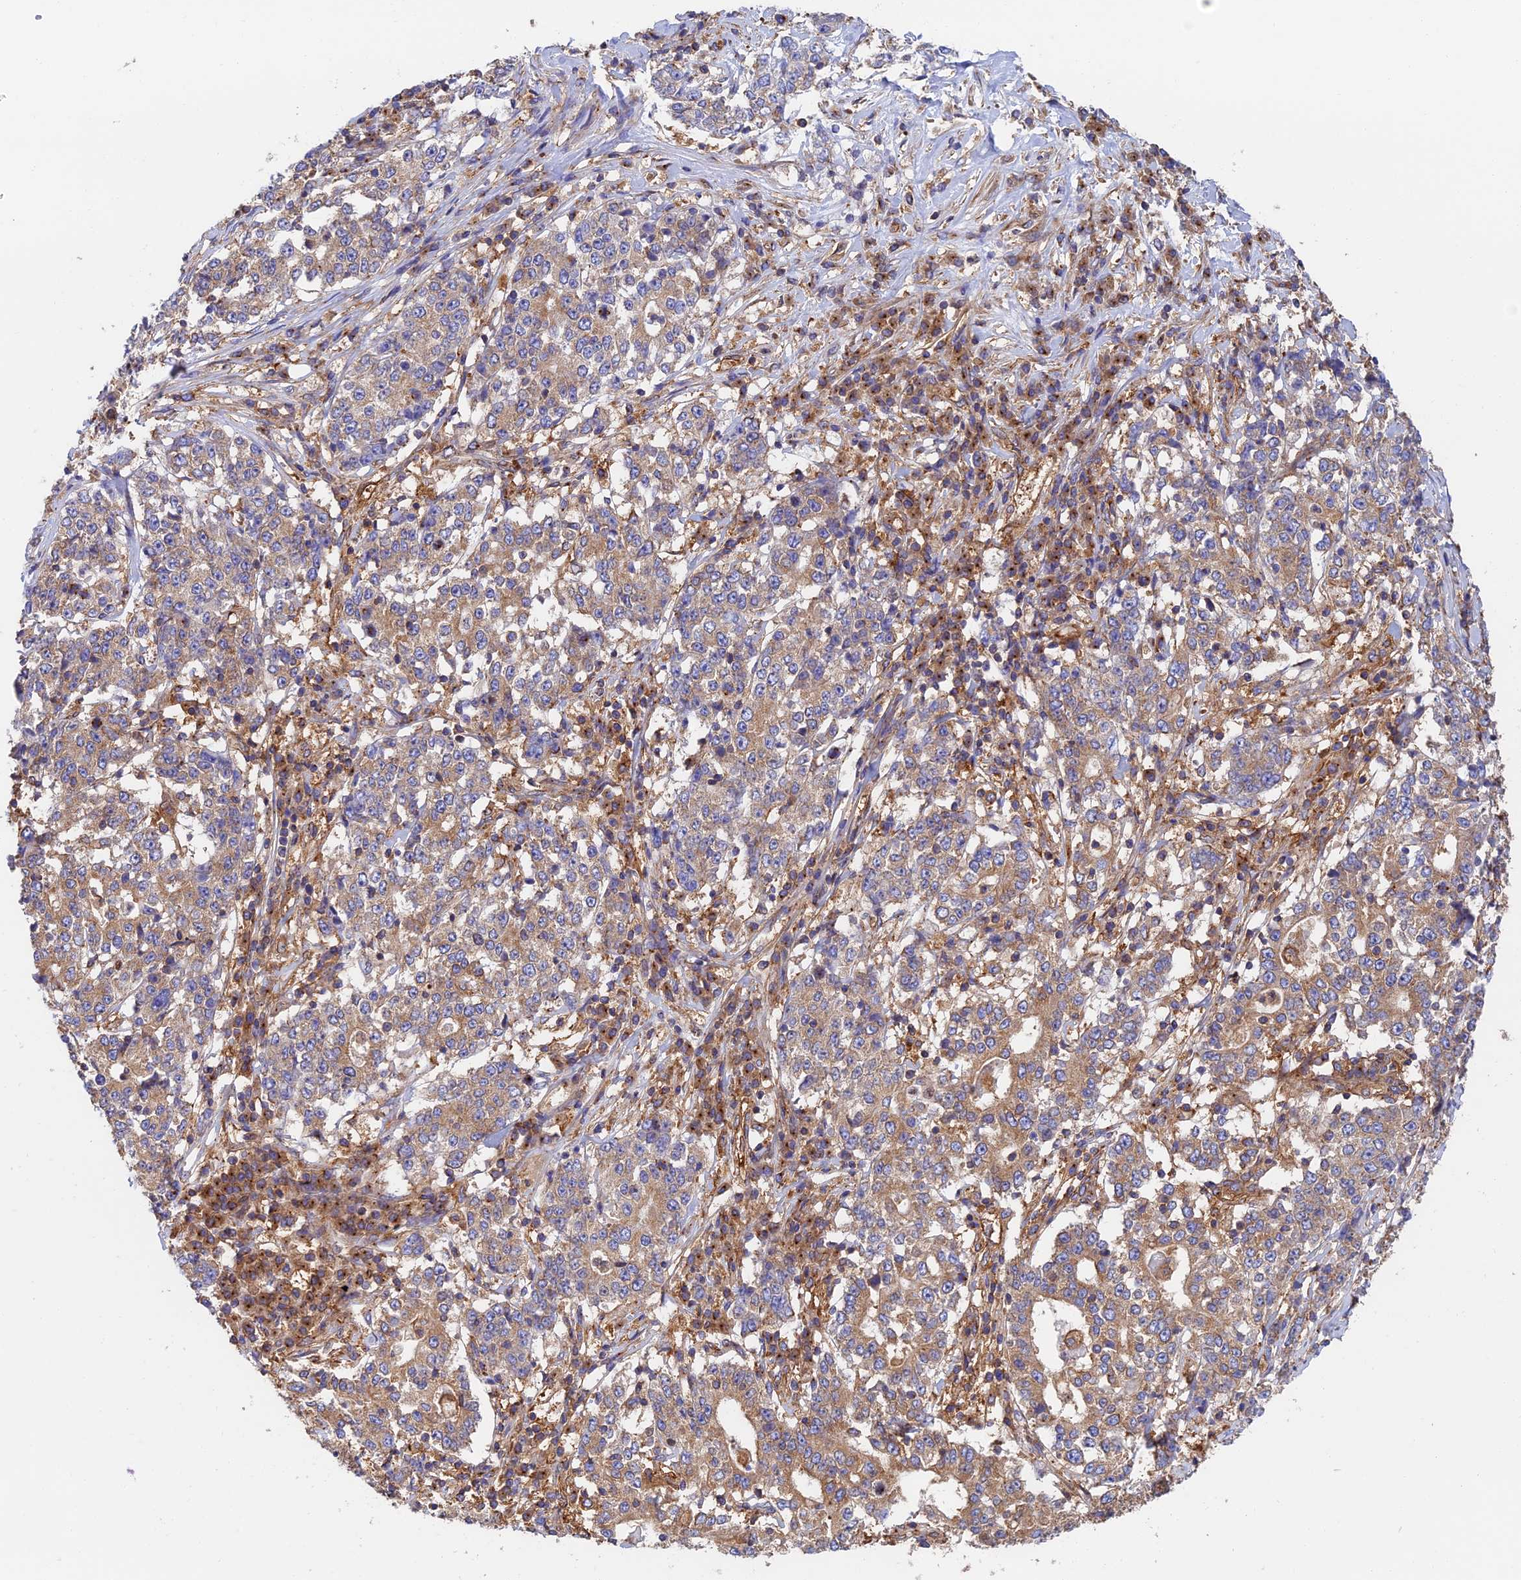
{"staining": {"intensity": "moderate", "quantity": "25%-75%", "location": "cytoplasmic/membranous"}, "tissue": "stomach cancer", "cell_type": "Tumor cells", "image_type": "cancer", "snomed": [{"axis": "morphology", "description": "Adenocarcinoma, NOS"}, {"axis": "topography", "description": "Stomach"}], "caption": "Immunohistochemistry staining of adenocarcinoma (stomach), which exhibits medium levels of moderate cytoplasmic/membranous staining in approximately 25%-75% of tumor cells indicating moderate cytoplasmic/membranous protein expression. The staining was performed using DAB (brown) for protein detection and nuclei were counterstained in hematoxylin (blue).", "gene": "DCTN2", "patient": {"sex": "male", "age": 59}}